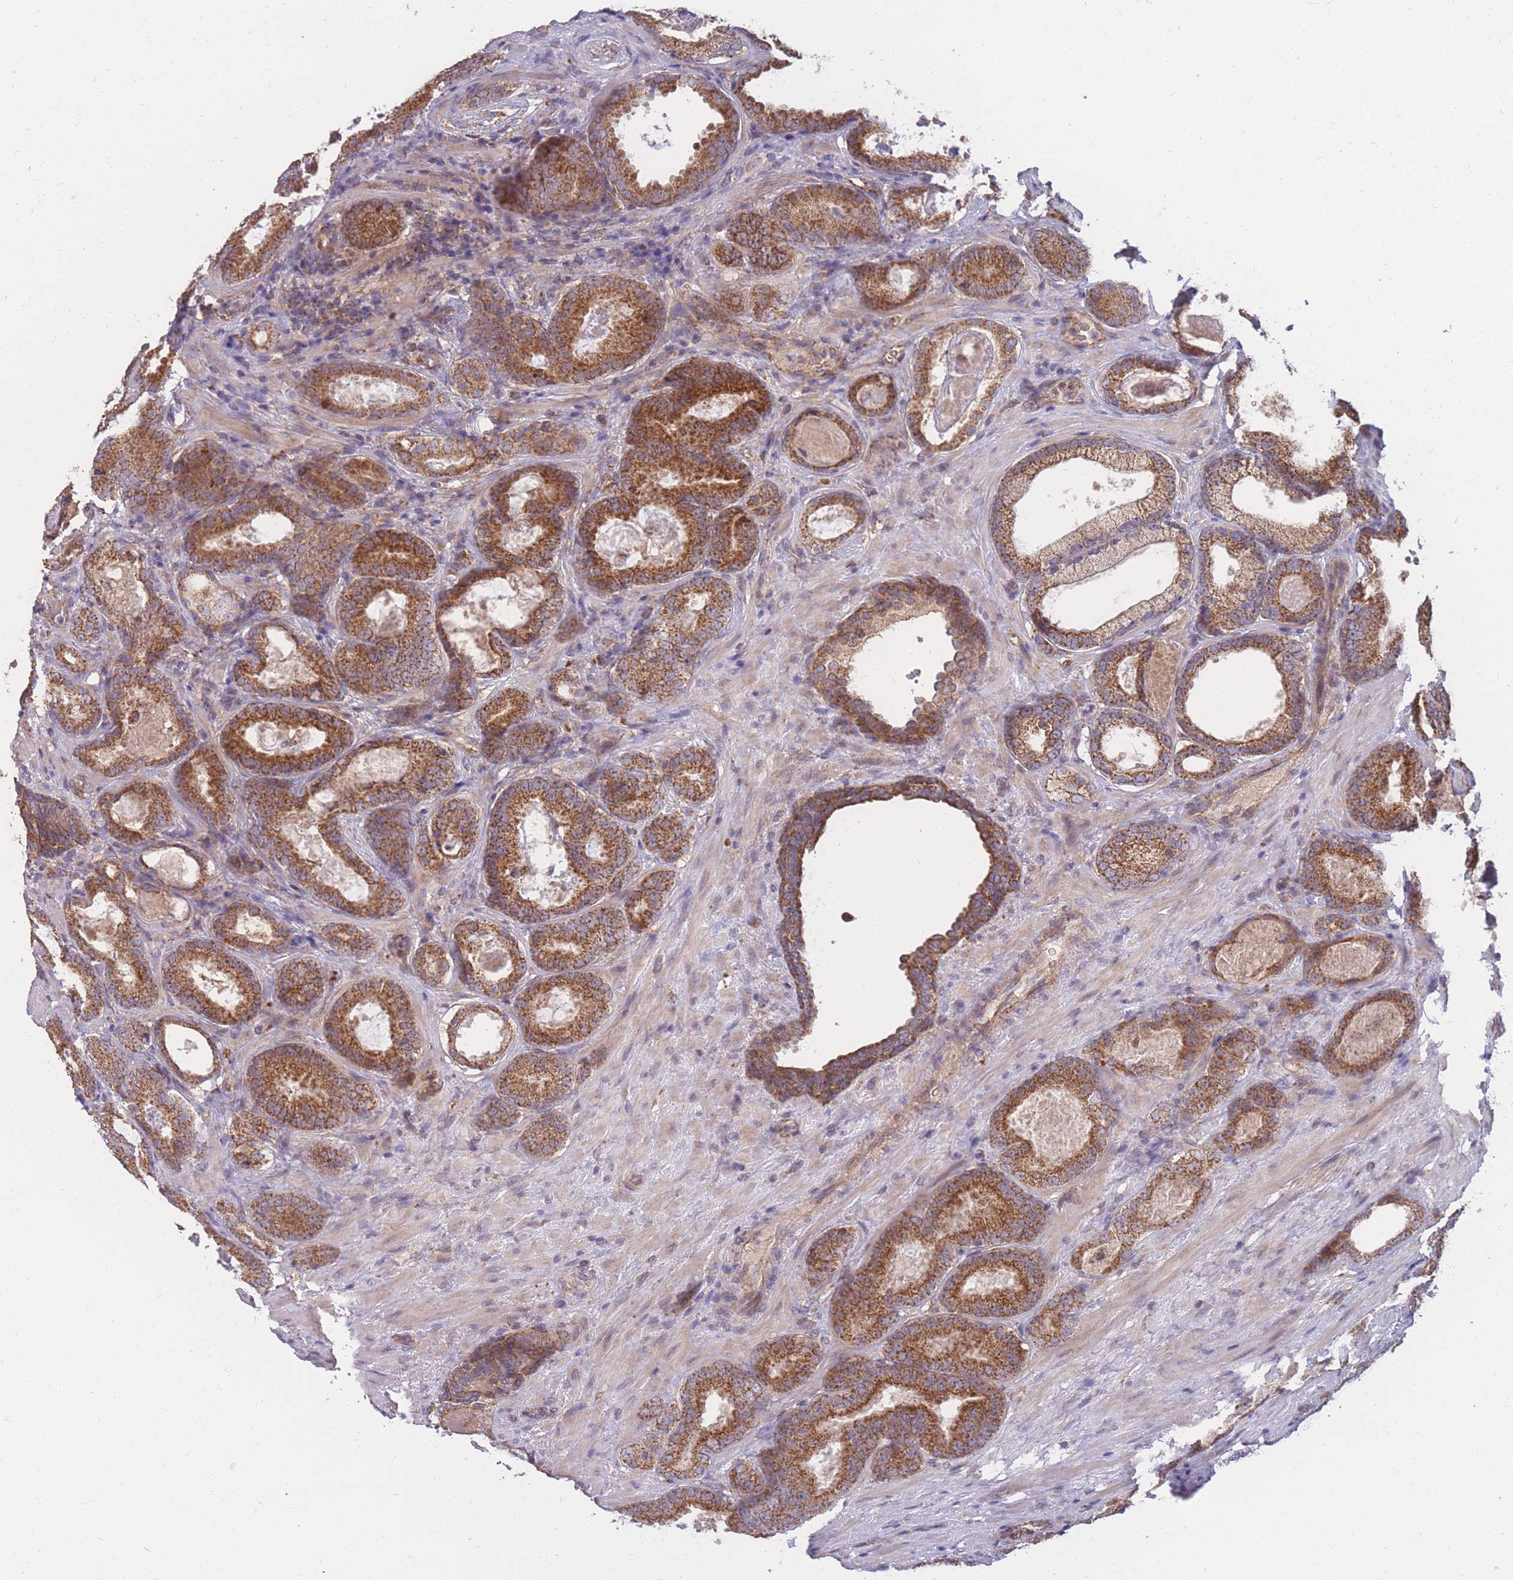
{"staining": {"intensity": "strong", "quantity": ">75%", "location": "cytoplasmic/membranous"}, "tissue": "prostate cancer", "cell_type": "Tumor cells", "image_type": "cancer", "snomed": [{"axis": "morphology", "description": "Adenocarcinoma, High grade"}, {"axis": "topography", "description": "Prostate"}], "caption": "Prostate adenocarcinoma (high-grade) stained with a protein marker demonstrates strong staining in tumor cells.", "gene": "PTPMT1", "patient": {"sex": "male", "age": 66}}